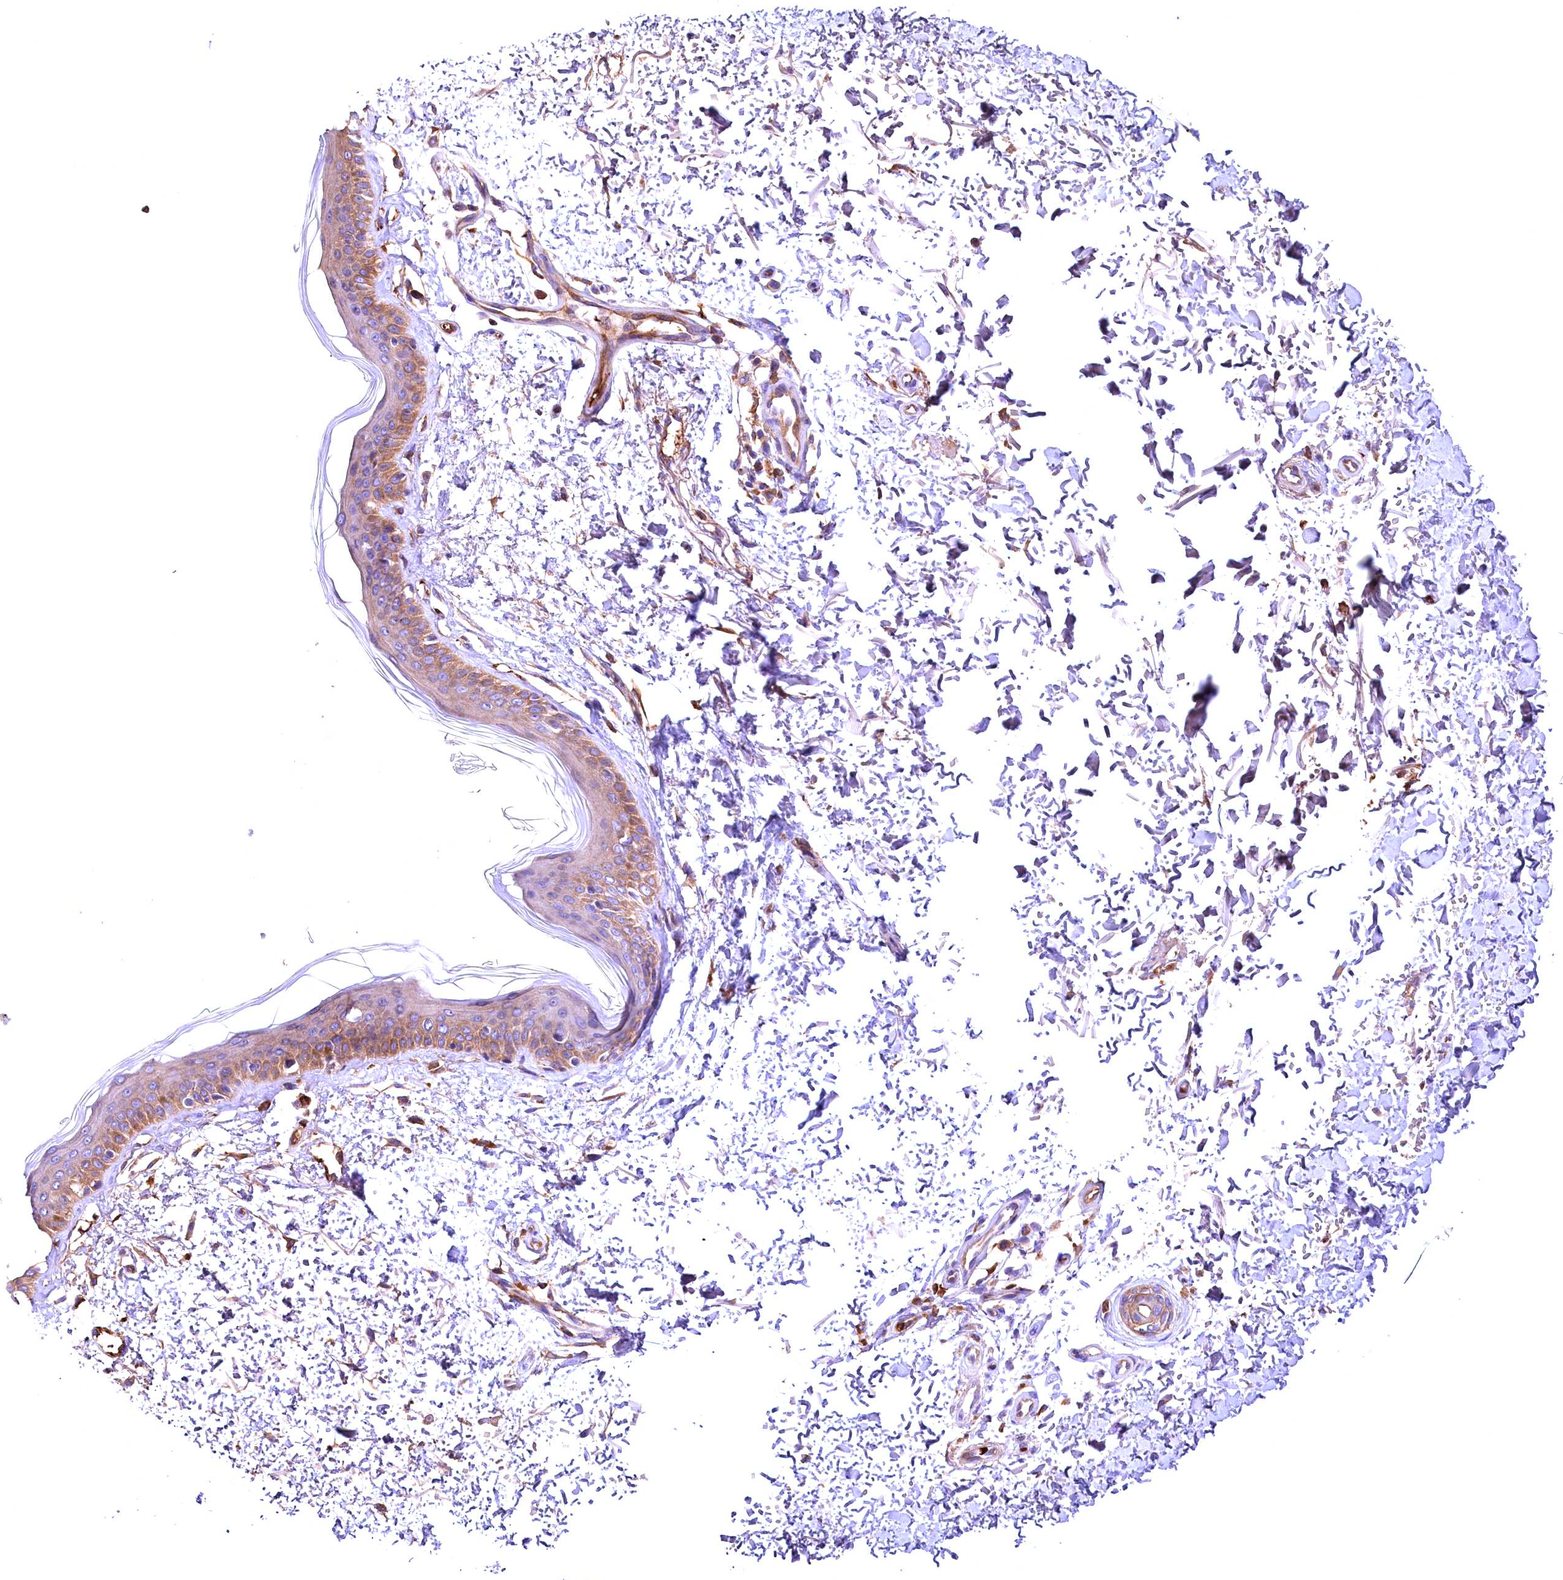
{"staining": {"intensity": "moderate", "quantity": ">75%", "location": "cytoplasmic/membranous"}, "tissue": "skin", "cell_type": "Fibroblasts", "image_type": "normal", "snomed": [{"axis": "morphology", "description": "Normal tissue, NOS"}, {"axis": "topography", "description": "Skin"}], "caption": "Immunohistochemical staining of unremarkable human skin shows medium levels of moderate cytoplasmic/membranous staining in about >75% of fibroblasts. Using DAB (3,3'-diaminobenzidine) (brown) and hematoxylin (blue) stains, captured at high magnification using brightfield microscopy.", "gene": "PHAF1", "patient": {"sex": "male", "age": 66}}